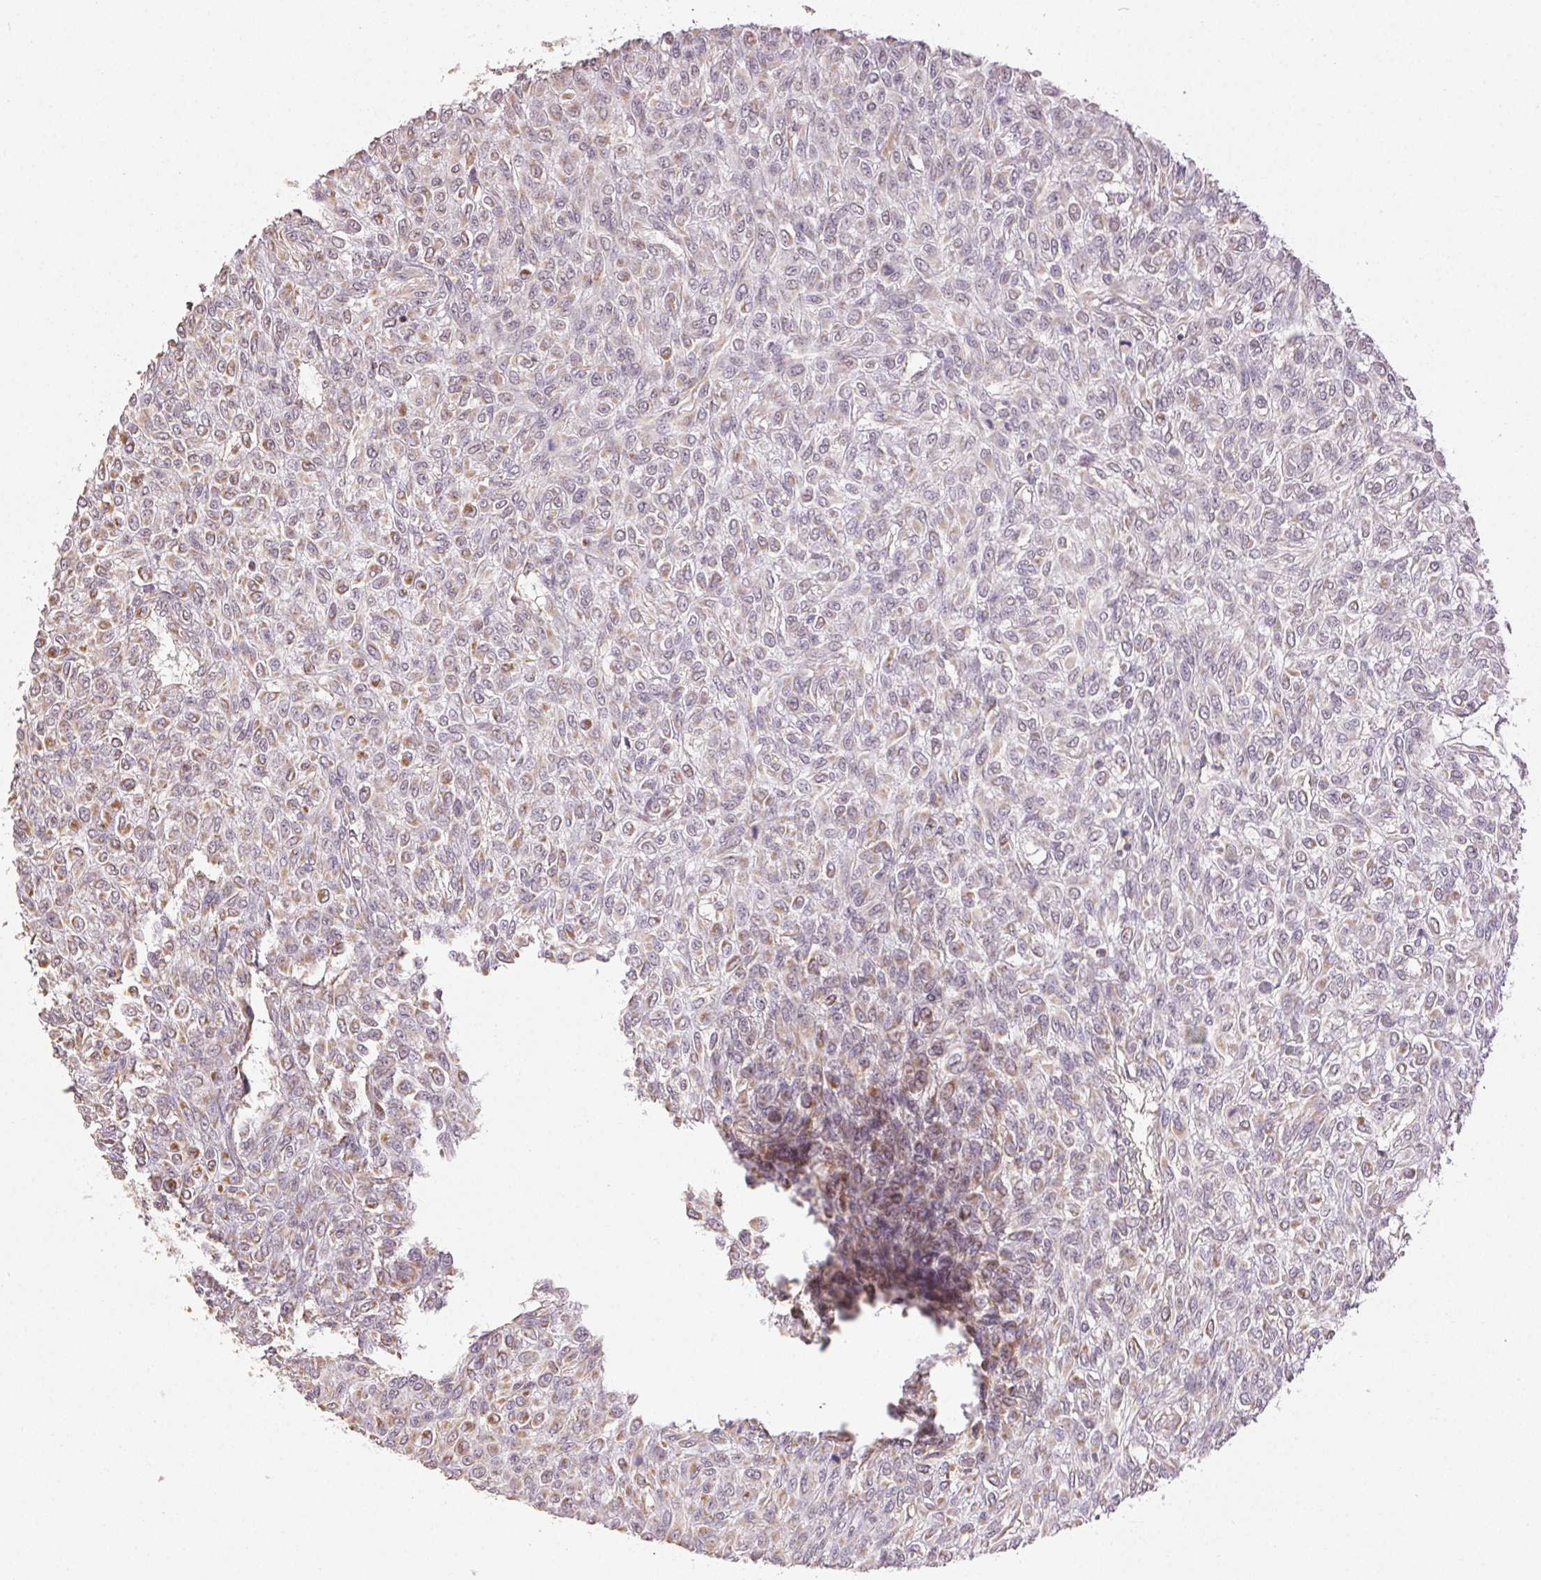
{"staining": {"intensity": "moderate", "quantity": "25%-75%", "location": "cytoplasmic/membranous"}, "tissue": "renal cancer", "cell_type": "Tumor cells", "image_type": "cancer", "snomed": [{"axis": "morphology", "description": "Adenocarcinoma, NOS"}, {"axis": "topography", "description": "Kidney"}], "caption": "This is a micrograph of IHC staining of renal cancer (adenocarcinoma), which shows moderate expression in the cytoplasmic/membranous of tumor cells.", "gene": "CLASP1", "patient": {"sex": "male", "age": 58}}